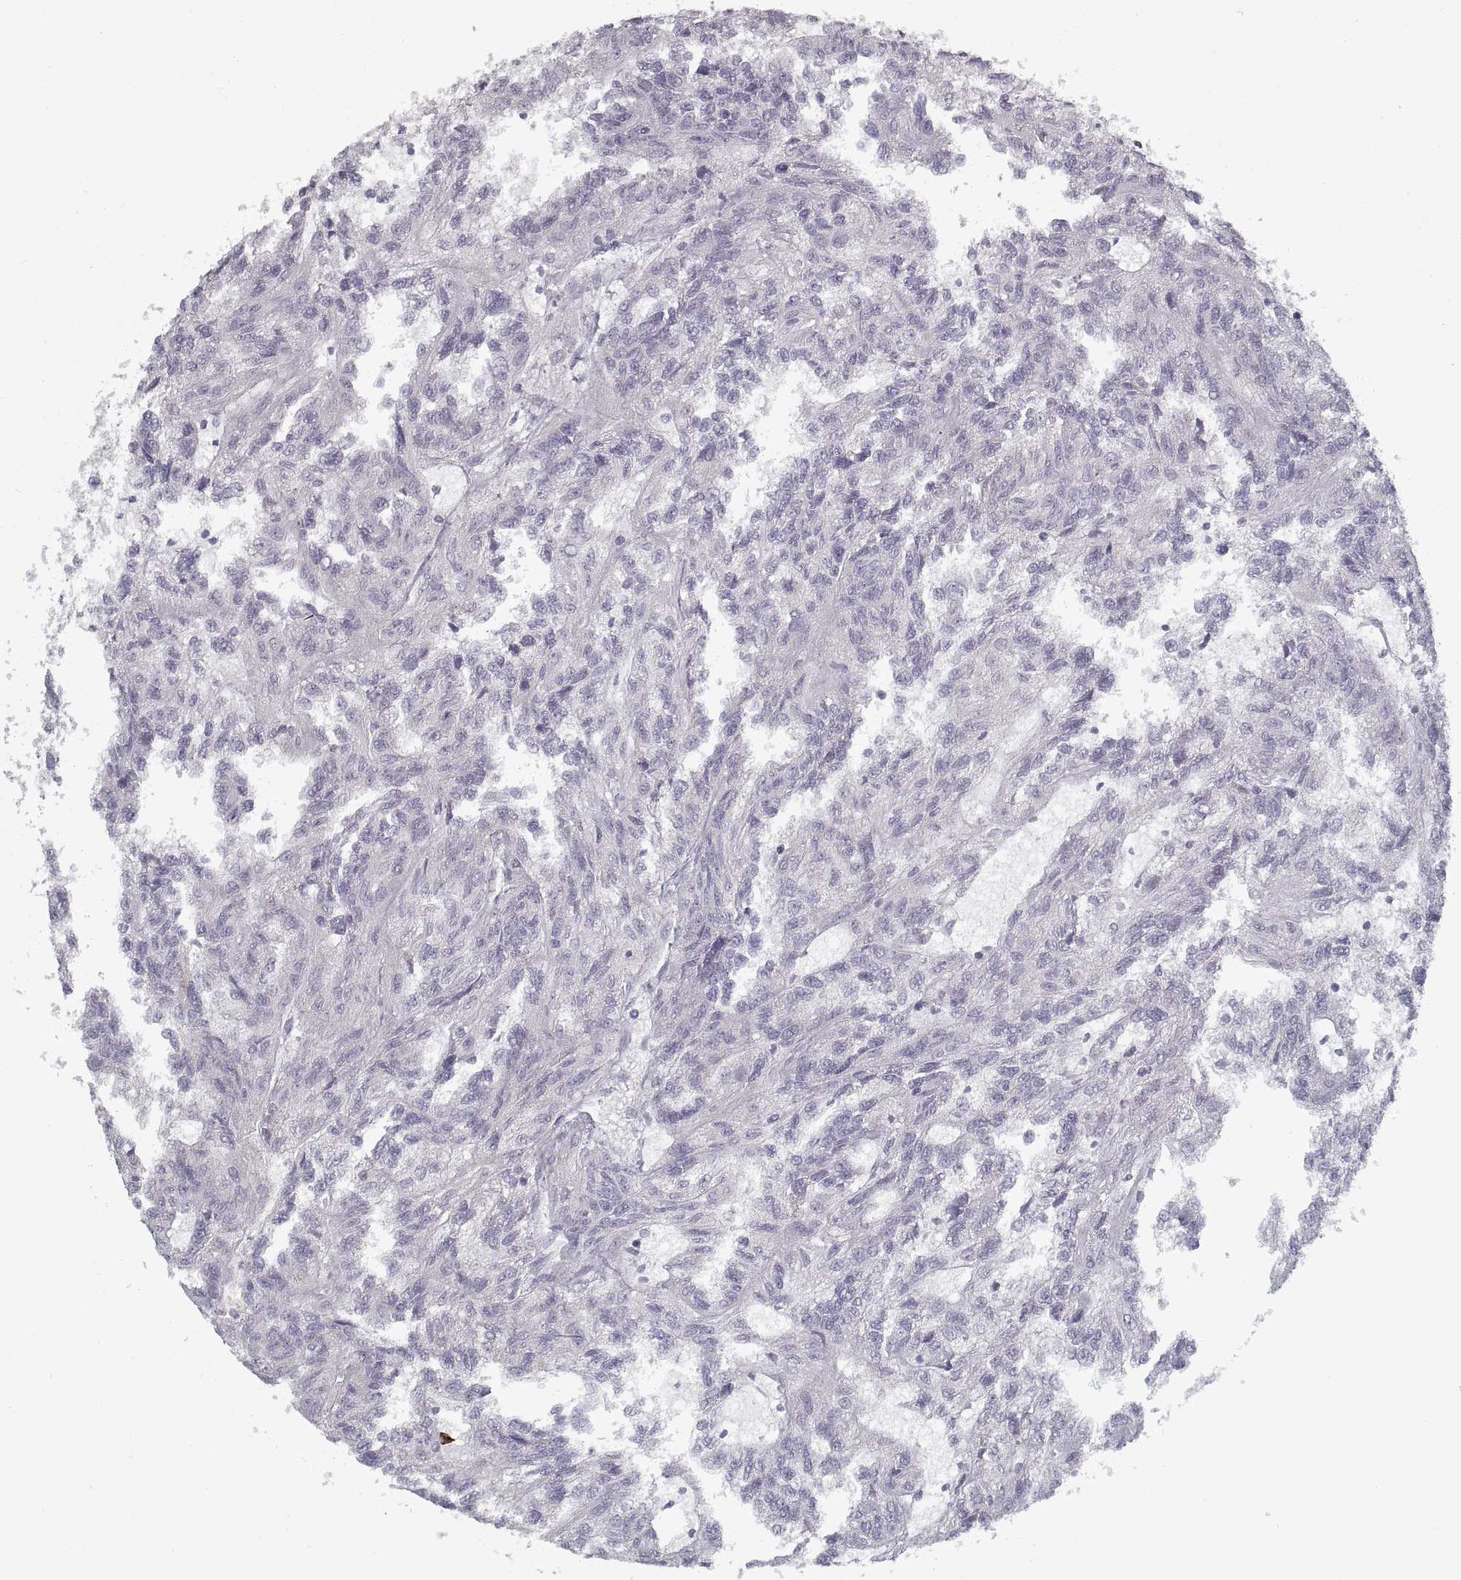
{"staining": {"intensity": "negative", "quantity": "none", "location": "none"}, "tissue": "renal cancer", "cell_type": "Tumor cells", "image_type": "cancer", "snomed": [{"axis": "morphology", "description": "Adenocarcinoma, NOS"}, {"axis": "topography", "description": "Kidney"}], "caption": "The IHC micrograph has no significant staining in tumor cells of renal adenocarcinoma tissue.", "gene": "GAD2", "patient": {"sex": "male", "age": 79}}